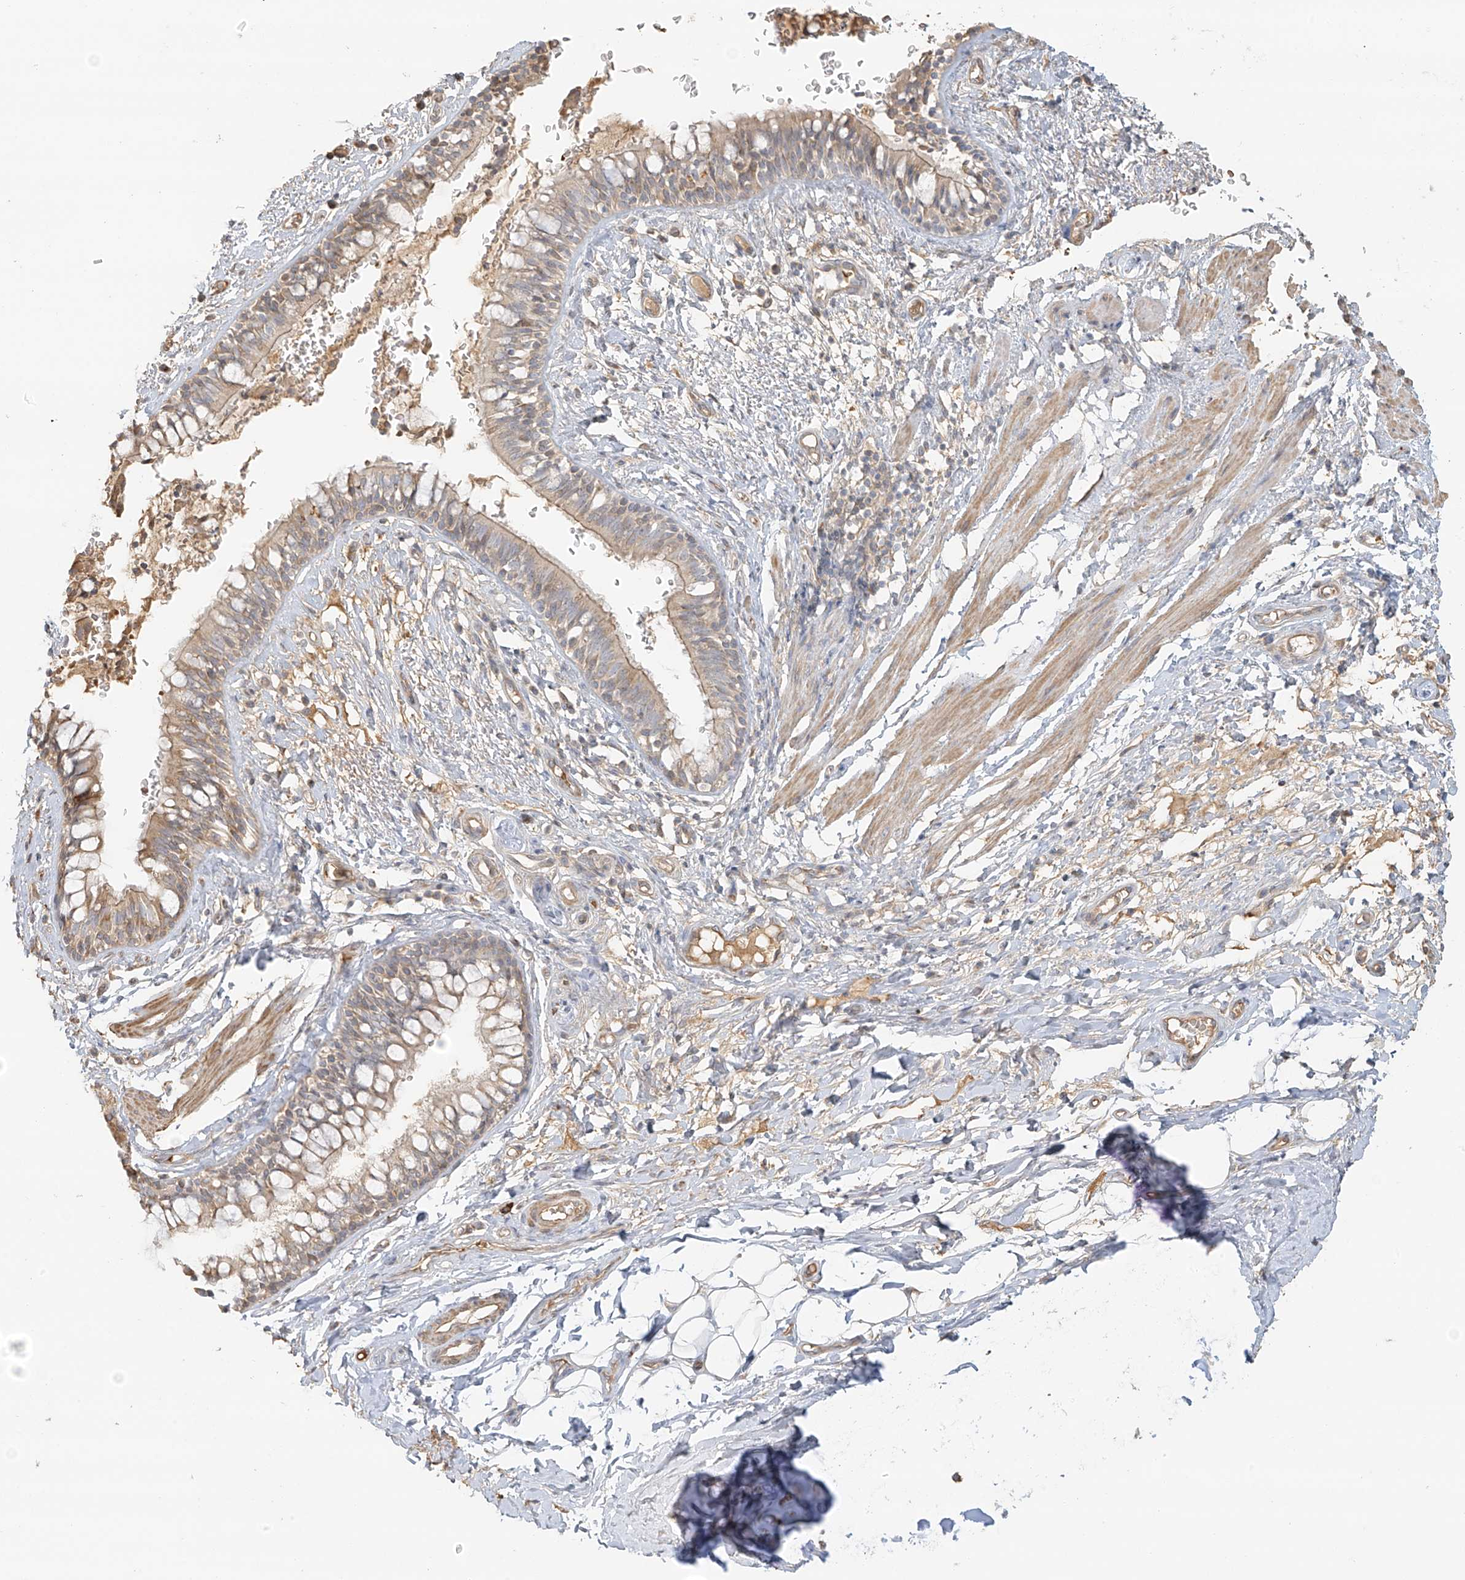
{"staining": {"intensity": "moderate", "quantity": "25%-75%", "location": "cytoplasmic/membranous"}, "tissue": "bronchus", "cell_type": "Respiratory epithelial cells", "image_type": "normal", "snomed": [{"axis": "morphology", "description": "Normal tissue, NOS"}, {"axis": "topography", "description": "Cartilage tissue"}, {"axis": "topography", "description": "Bronchus"}], "caption": "Unremarkable bronchus displays moderate cytoplasmic/membranous positivity in approximately 25%-75% of respiratory epithelial cells (DAB (3,3'-diaminobenzidine) IHC with brightfield microscopy, high magnification)..", "gene": "UPK1B", "patient": {"sex": "female", "age": 36}}